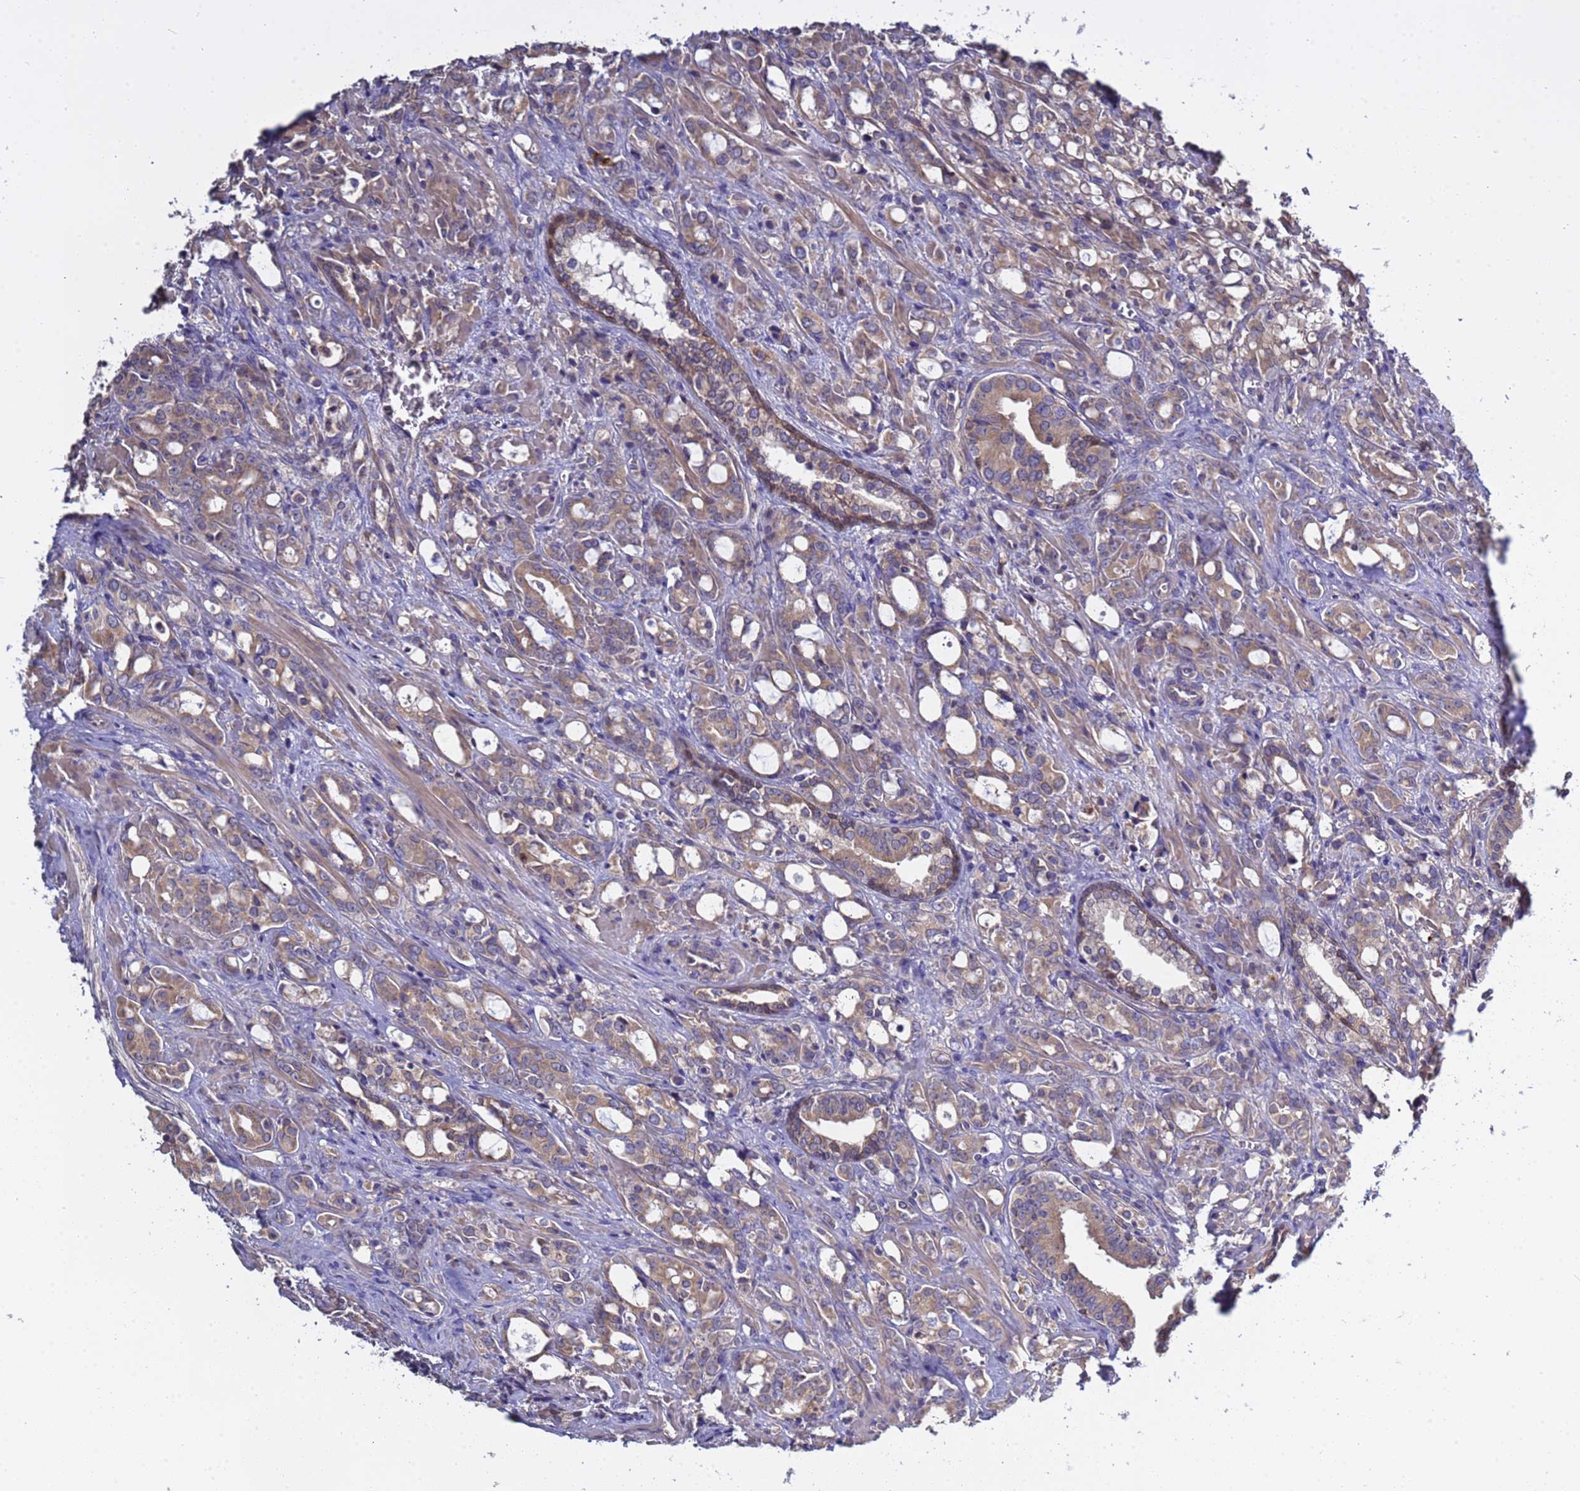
{"staining": {"intensity": "moderate", "quantity": ">75%", "location": "cytoplasmic/membranous"}, "tissue": "prostate cancer", "cell_type": "Tumor cells", "image_type": "cancer", "snomed": [{"axis": "morphology", "description": "Adenocarcinoma, High grade"}, {"axis": "topography", "description": "Prostate"}], "caption": "An immunohistochemistry (IHC) histopathology image of neoplastic tissue is shown. Protein staining in brown highlights moderate cytoplasmic/membranous positivity in prostate cancer within tumor cells.", "gene": "ELMOD2", "patient": {"sex": "male", "age": 72}}